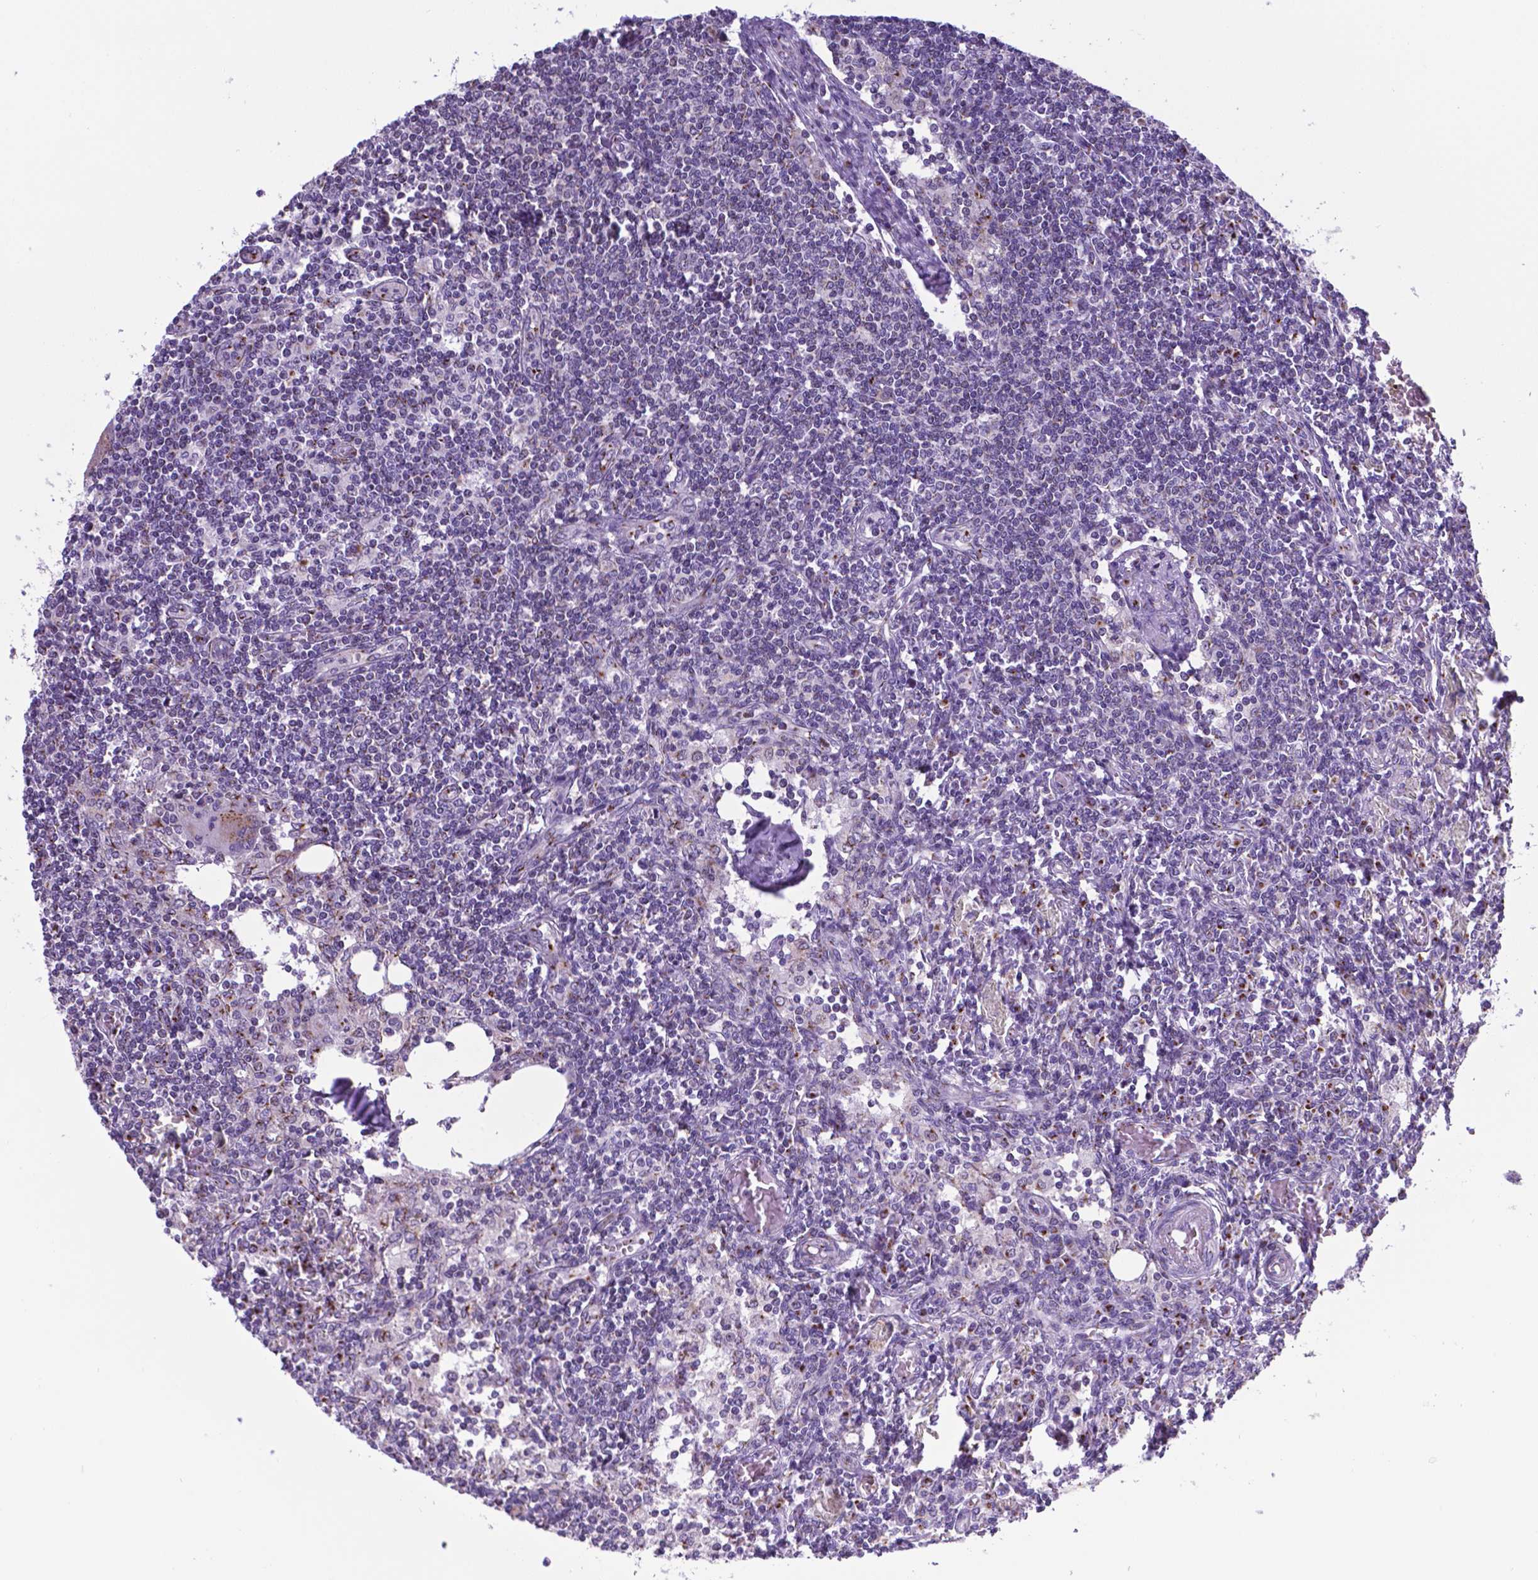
{"staining": {"intensity": "moderate", "quantity": "25%-75%", "location": "cytoplasmic/membranous"}, "tissue": "lymph node", "cell_type": "Germinal center cells", "image_type": "normal", "snomed": [{"axis": "morphology", "description": "Normal tissue, NOS"}, {"axis": "topography", "description": "Lymph node"}], "caption": "Germinal center cells show medium levels of moderate cytoplasmic/membranous staining in about 25%-75% of cells in normal lymph node.", "gene": "MRPL10", "patient": {"sex": "female", "age": 69}}